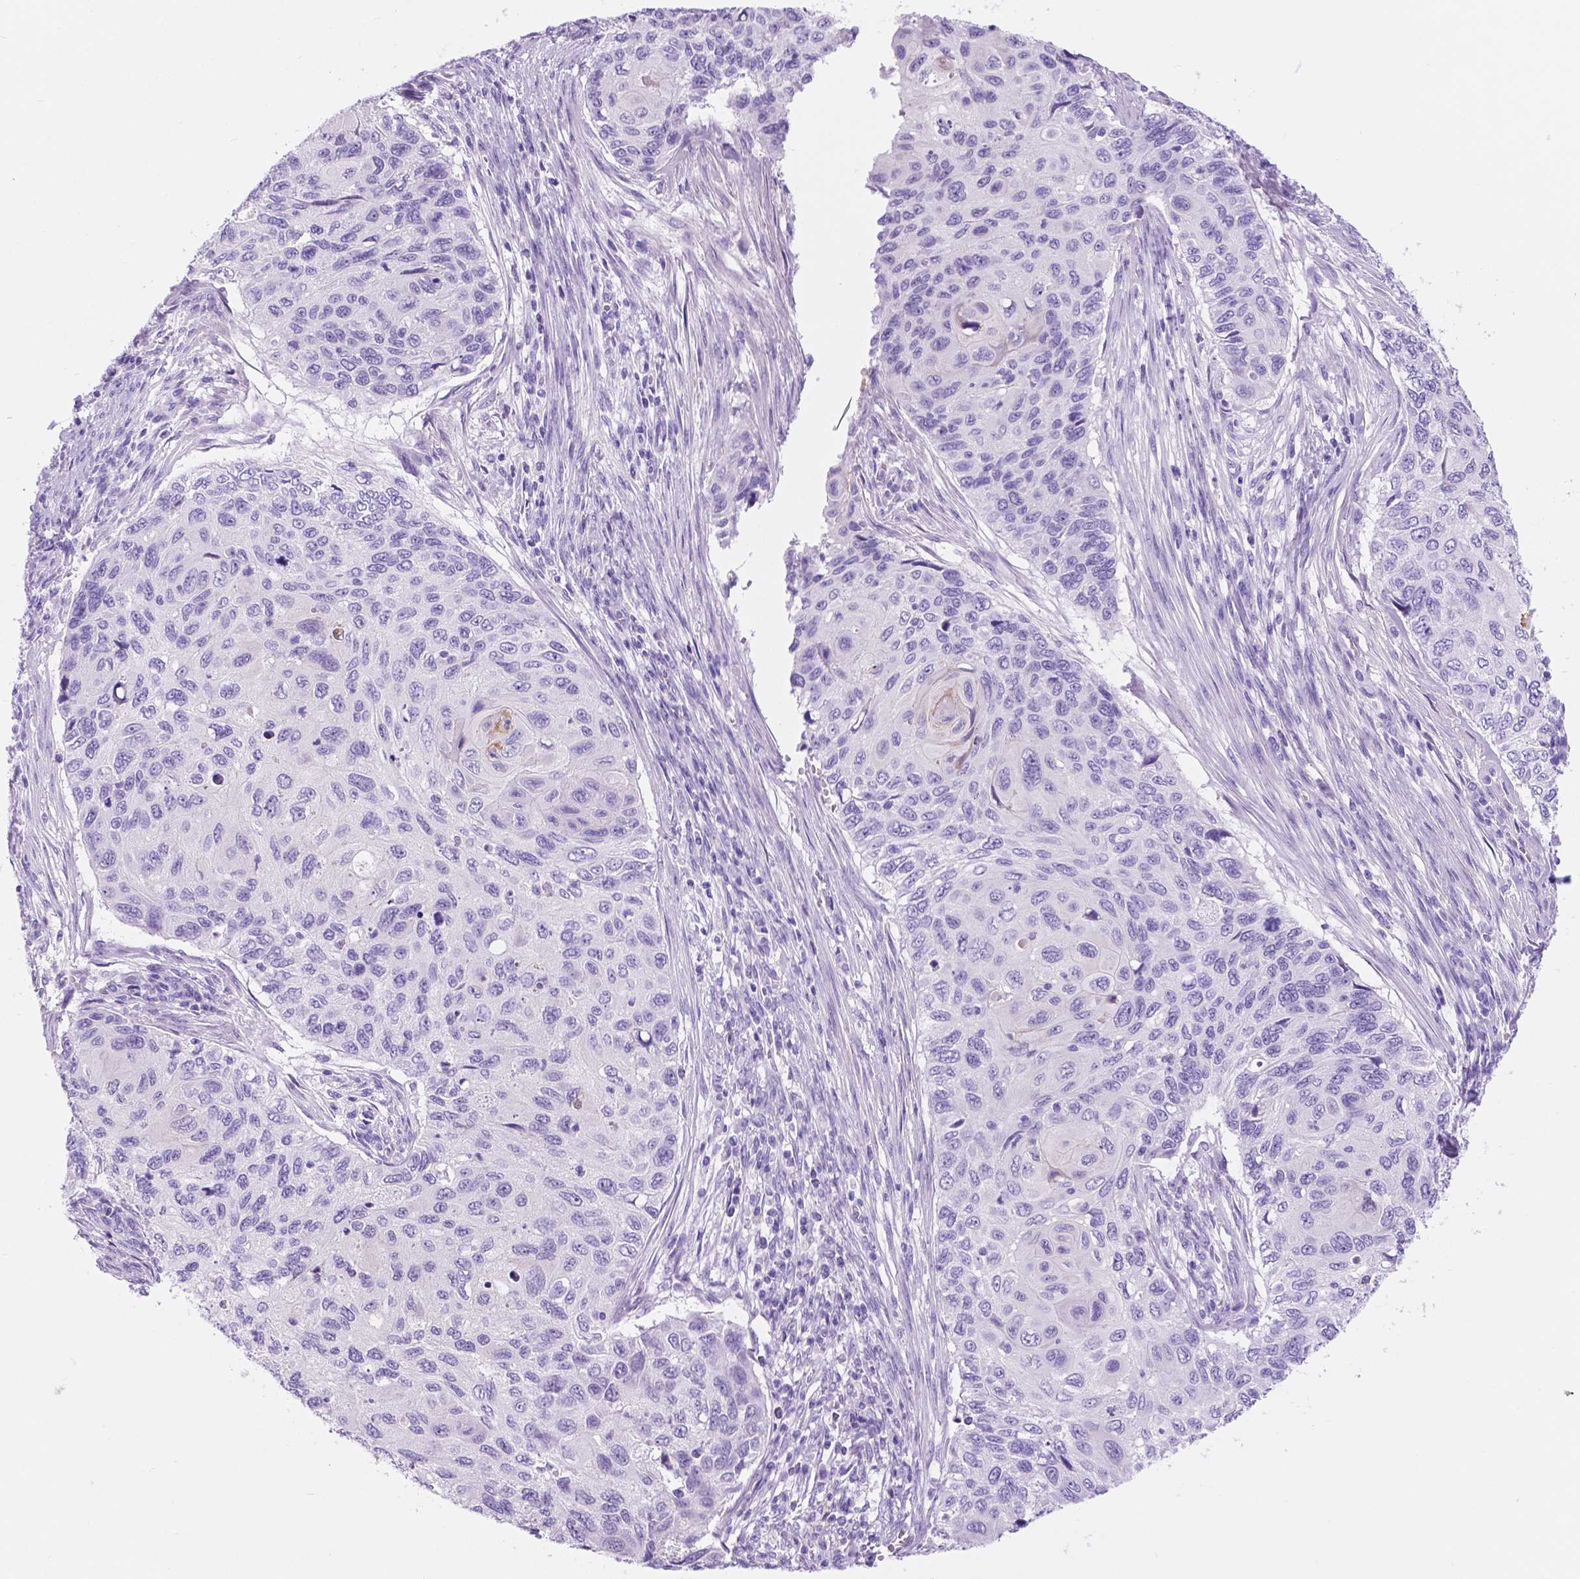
{"staining": {"intensity": "negative", "quantity": "none", "location": "none"}, "tissue": "cervical cancer", "cell_type": "Tumor cells", "image_type": "cancer", "snomed": [{"axis": "morphology", "description": "Squamous cell carcinoma, NOS"}, {"axis": "topography", "description": "Cervix"}], "caption": "This is an immunohistochemistry (IHC) micrograph of cervical squamous cell carcinoma. There is no staining in tumor cells.", "gene": "CUZD1", "patient": {"sex": "female", "age": 70}}